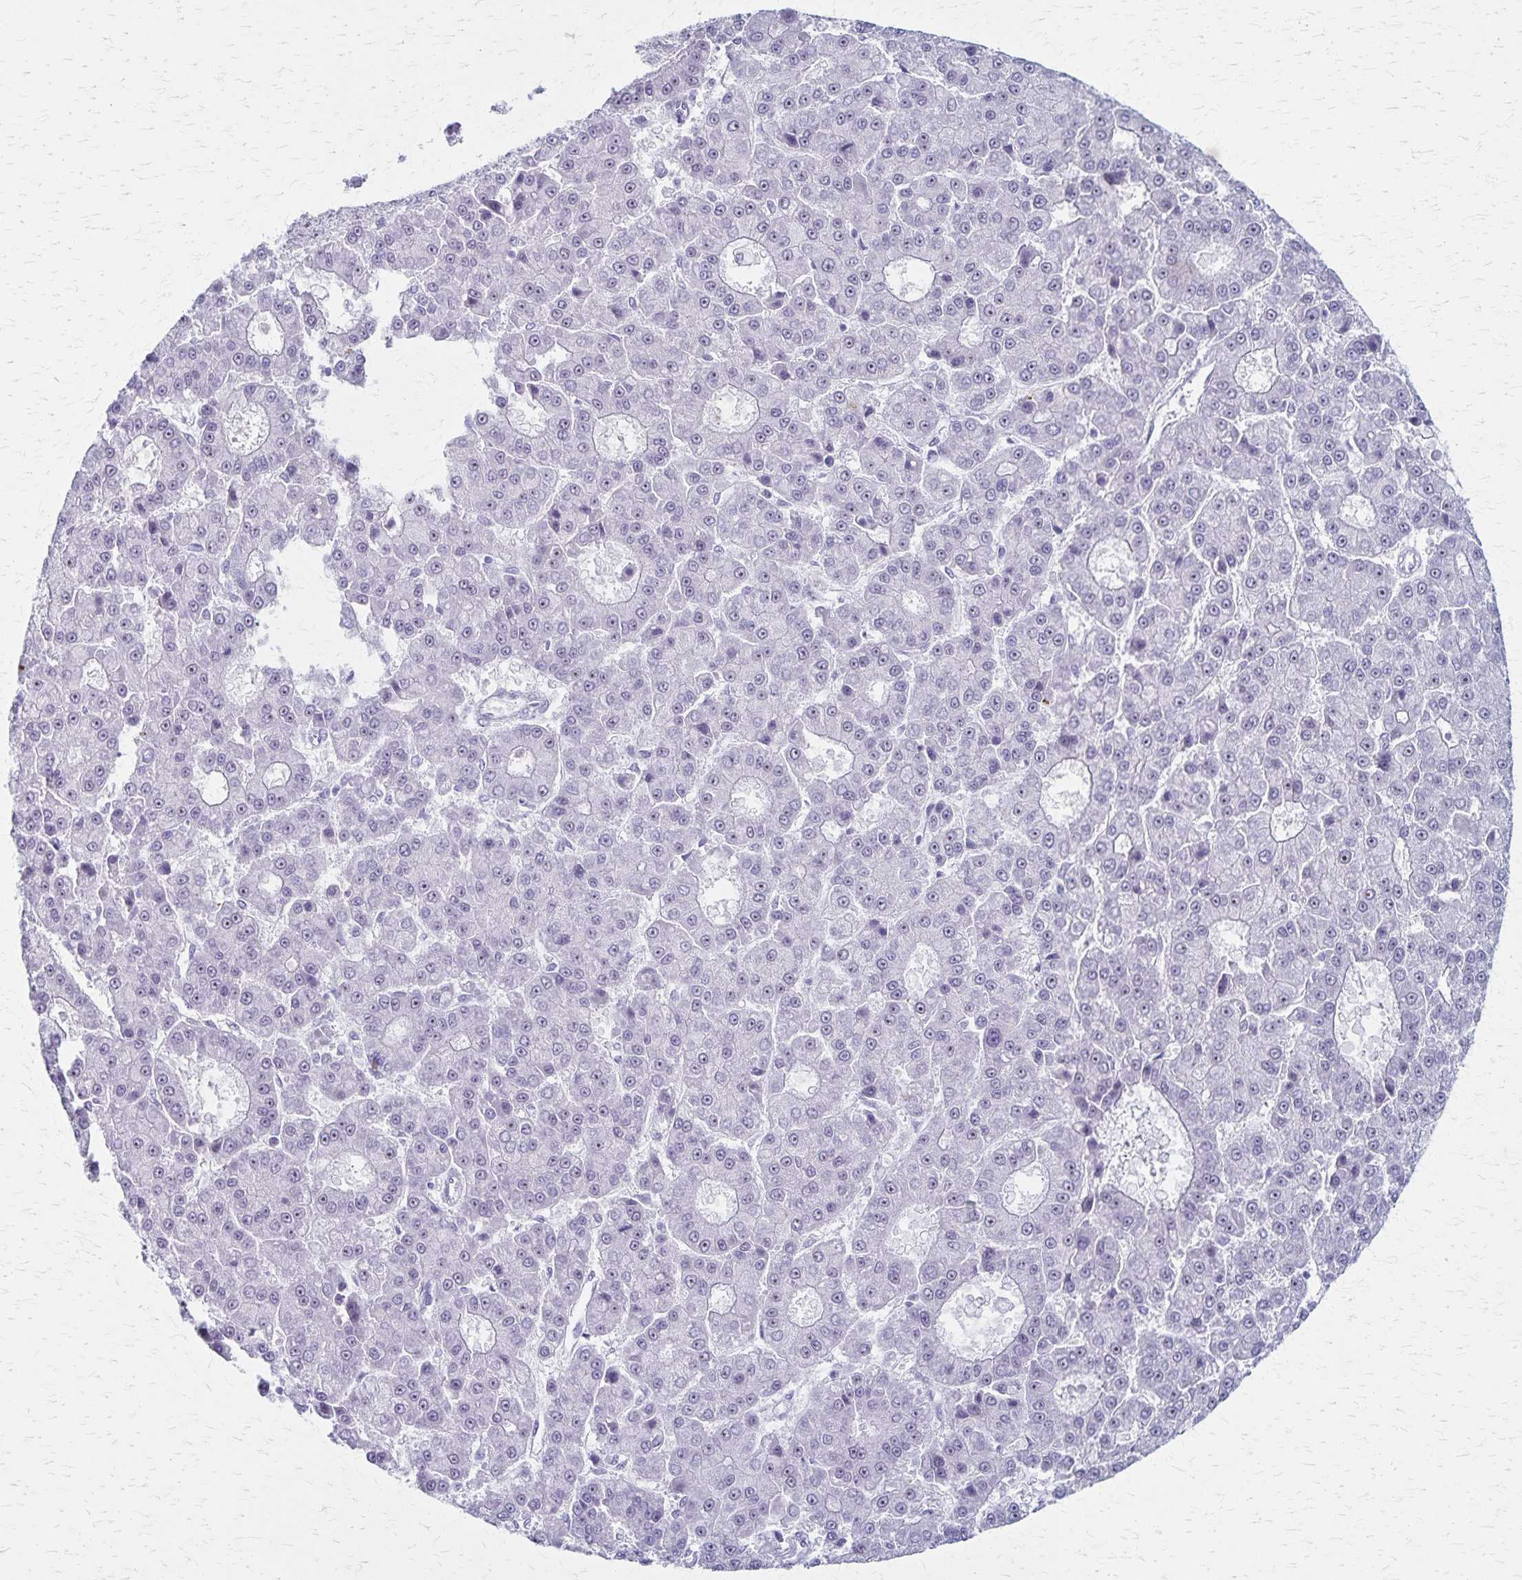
{"staining": {"intensity": "negative", "quantity": "none", "location": "none"}, "tissue": "liver cancer", "cell_type": "Tumor cells", "image_type": "cancer", "snomed": [{"axis": "morphology", "description": "Carcinoma, Hepatocellular, NOS"}, {"axis": "topography", "description": "Liver"}], "caption": "Tumor cells show no significant staining in hepatocellular carcinoma (liver). Brightfield microscopy of immunohistochemistry (IHC) stained with DAB (3,3'-diaminobenzidine) (brown) and hematoxylin (blue), captured at high magnification.", "gene": "DLK2", "patient": {"sex": "male", "age": 70}}